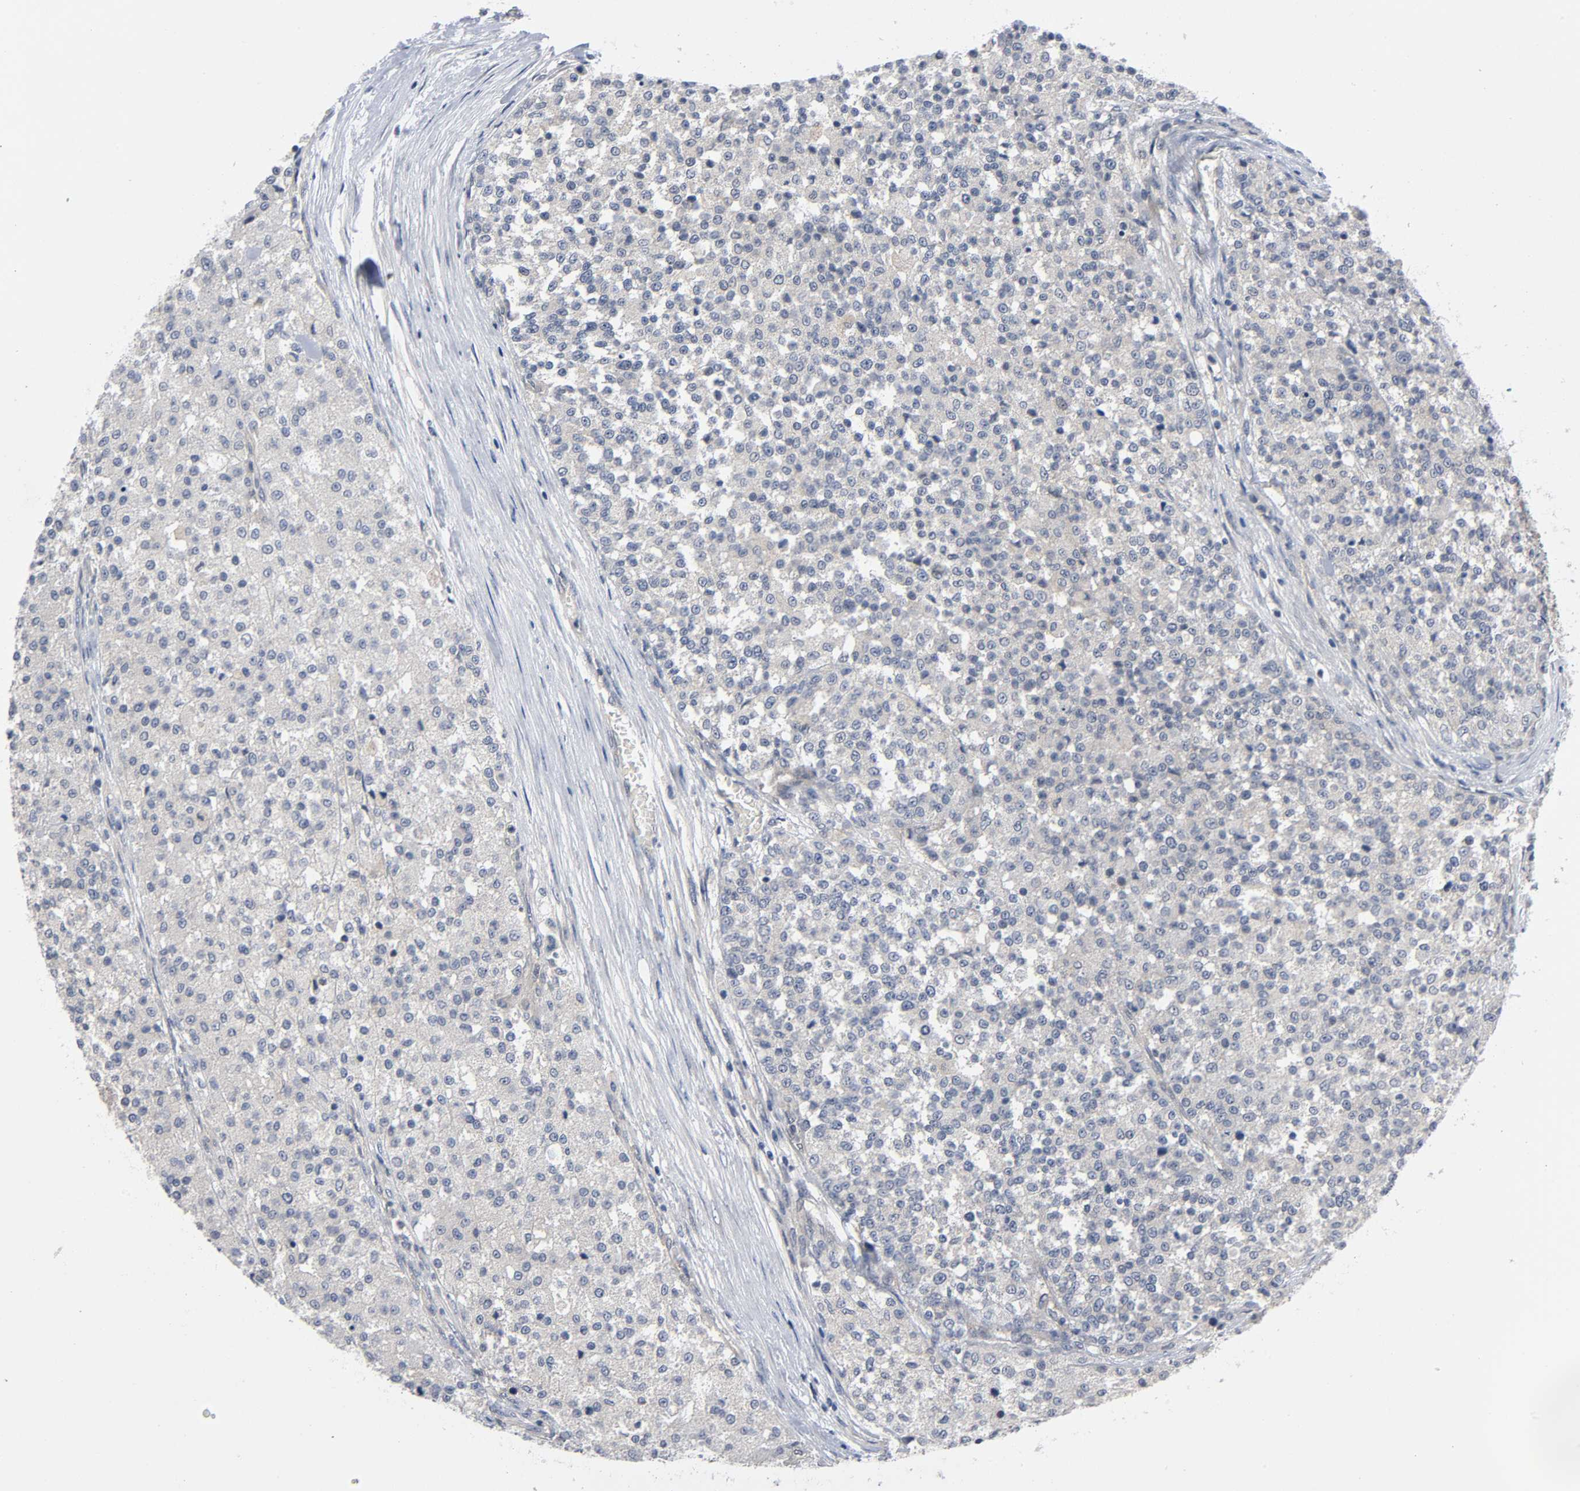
{"staining": {"intensity": "moderate", "quantity": "25%-75%", "location": "cytoplasmic/membranous"}, "tissue": "testis cancer", "cell_type": "Tumor cells", "image_type": "cancer", "snomed": [{"axis": "morphology", "description": "Seminoma, NOS"}, {"axis": "topography", "description": "Testis"}], "caption": "A high-resolution photomicrograph shows immunohistochemistry (IHC) staining of seminoma (testis), which shows moderate cytoplasmic/membranous staining in about 25%-75% of tumor cells. (Brightfield microscopy of DAB IHC at high magnification).", "gene": "MAPK8", "patient": {"sex": "male", "age": 59}}